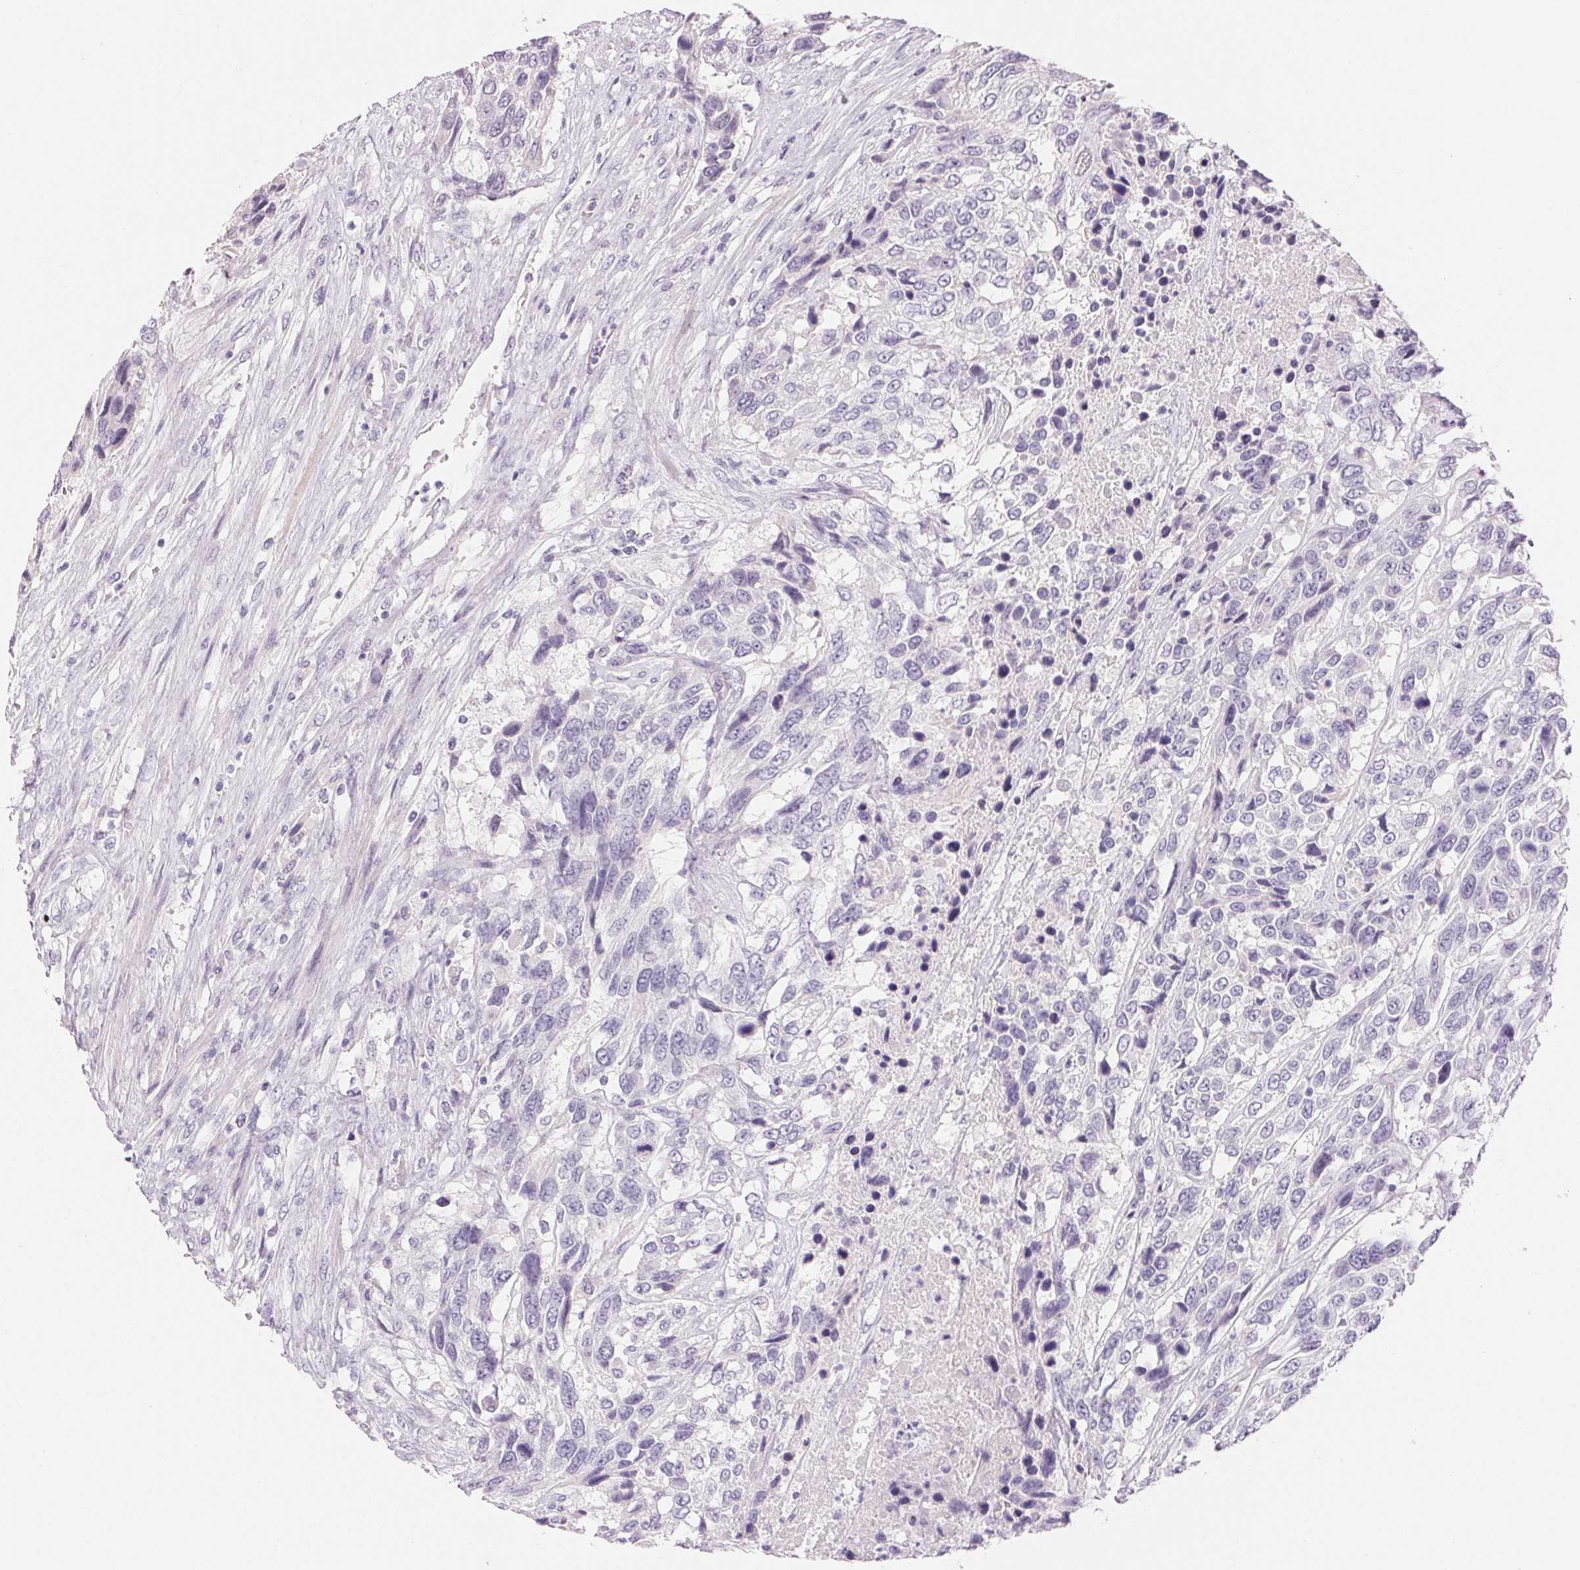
{"staining": {"intensity": "negative", "quantity": "none", "location": "none"}, "tissue": "urothelial cancer", "cell_type": "Tumor cells", "image_type": "cancer", "snomed": [{"axis": "morphology", "description": "Urothelial carcinoma, High grade"}, {"axis": "topography", "description": "Urinary bladder"}], "caption": "Immunohistochemical staining of urothelial cancer exhibits no significant positivity in tumor cells.", "gene": "BPIFB2", "patient": {"sex": "female", "age": 70}}